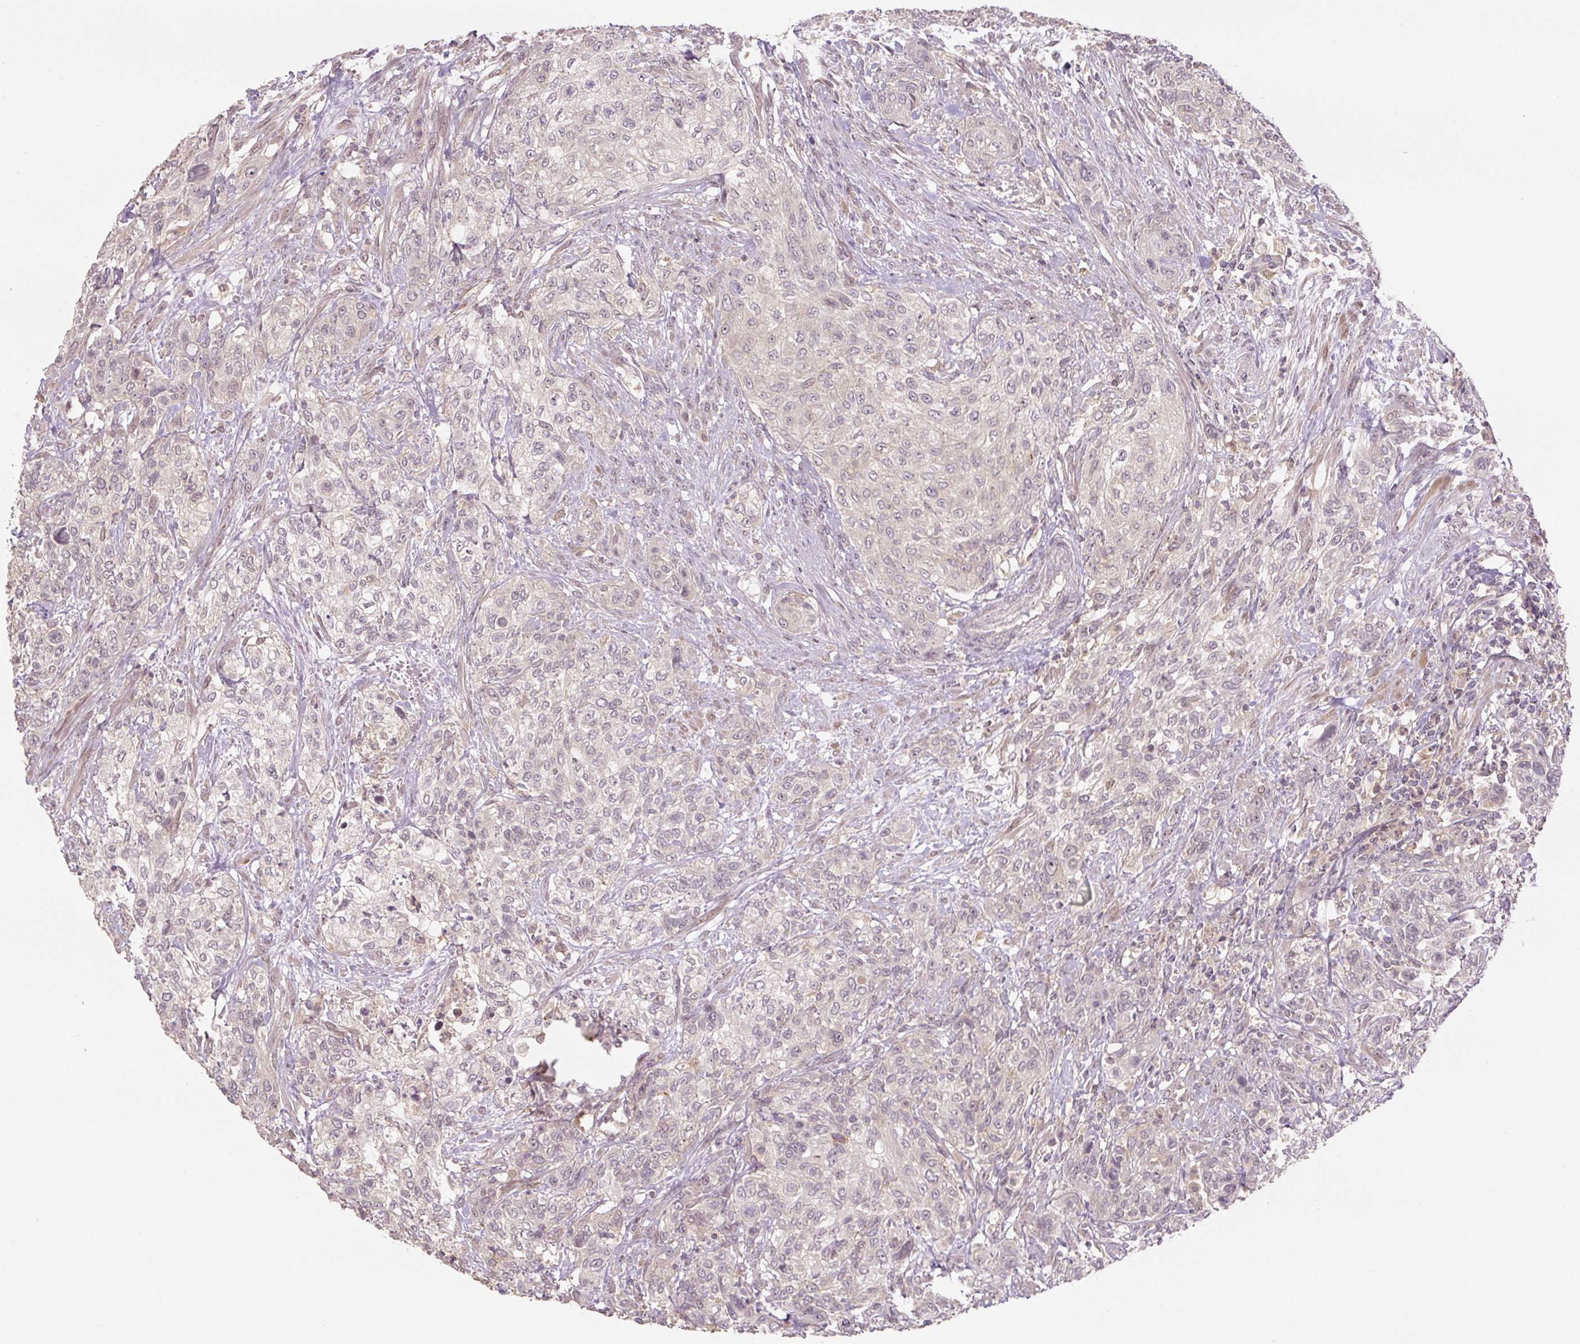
{"staining": {"intensity": "negative", "quantity": "none", "location": "none"}, "tissue": "urothelial cancer", "cell_type": "Tumor cells", "image_type": "cancer", "snomed": [{"axis": "morphology", "description": "Normal tissue, NOS"}, {"axis": "morphology", "description": "Urothelial carcinoma, NOS"}, {"axis": "topography", "description": "Urinary bladder"}, {"axis": "topography", "description": "Peripheral nerve tissue"}], "caption": "The immunohistochemistry (IHC) micrograph has no significant staining in tumor cells of transitional cell carcinoma tissue.", "gene": "C2orf73", "patient": {"sex": "male", "age": 35}}